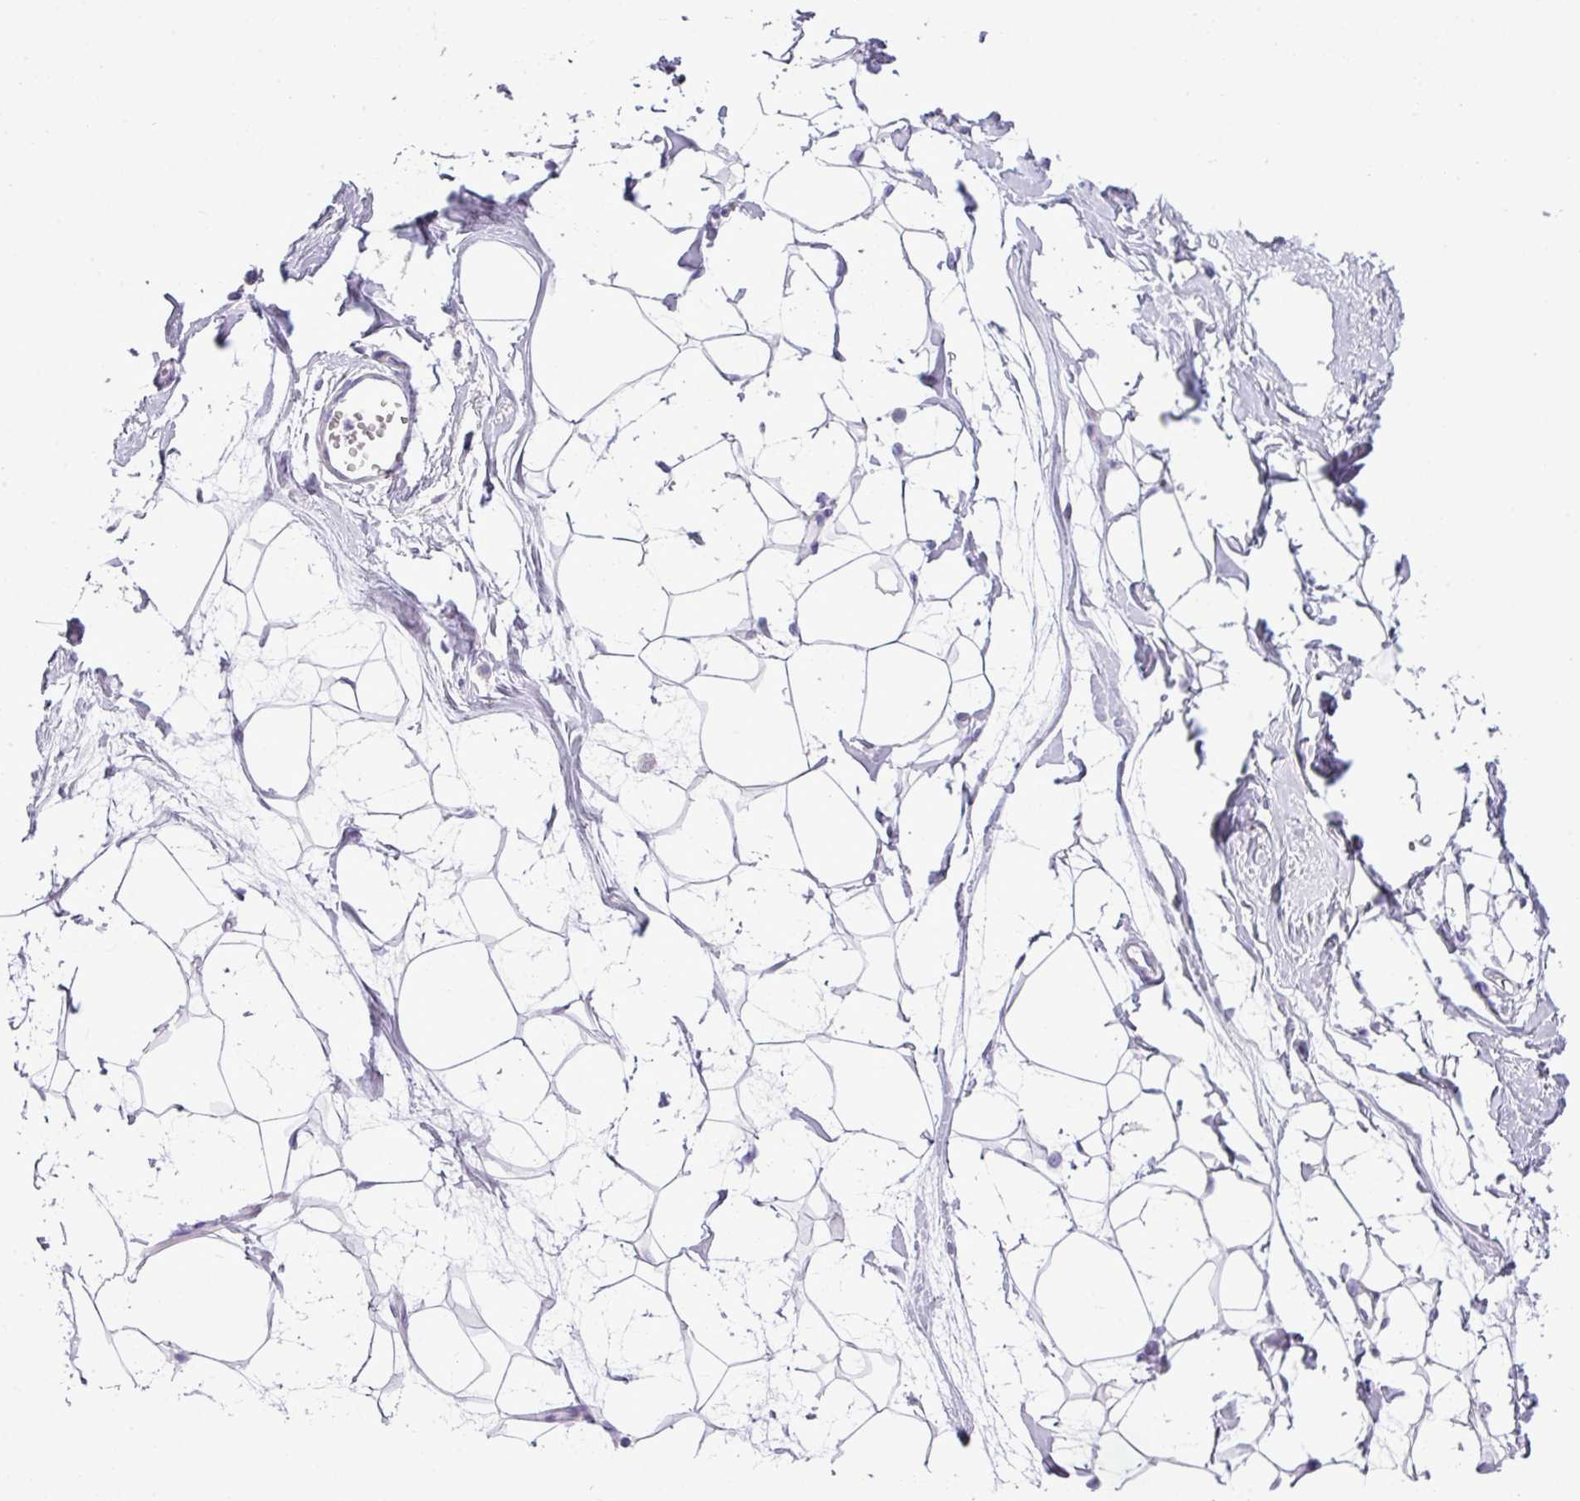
{"staining": {"intensity": "negative", "quantity": "none", "location": "none"}, "tissue": "breast", "cell_type": "Adipocytes", "image_type": "normal", "snomed": [{"axis": "morphology", "description": "Normal tissue, NOS"}, {"axis": "topography", "description": "Breast"}], "caption": "Immunohistochemistry (IHC) of unremarkable breast exhibits no expression in adipocytes.", "gene": "RBMXL2", "patient": {"sex": "female", "age": 45}}